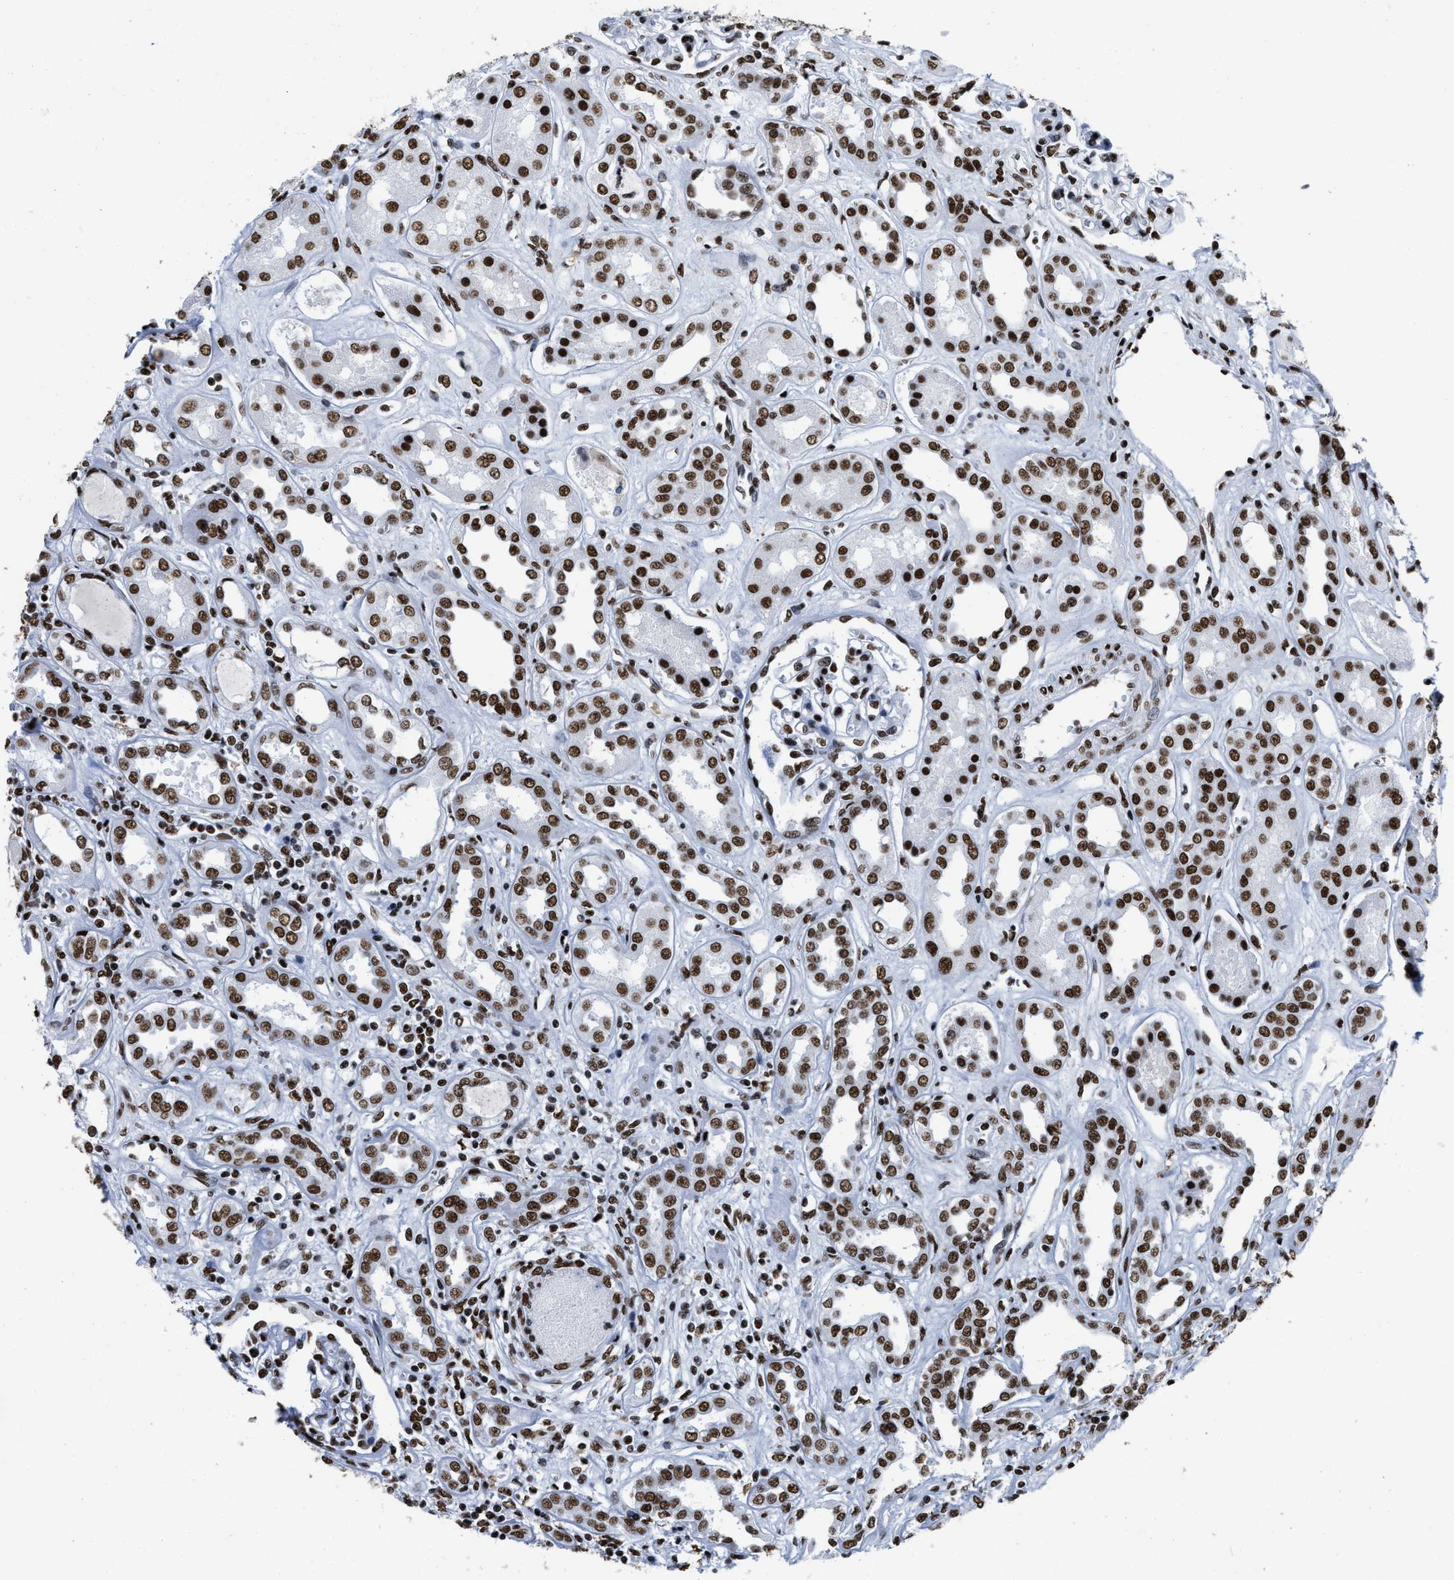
{"staining": {"intensity": "strong", "quantity": ">75%", "location": "nuclear"}, "tissue": "kidney", "cell_type": "Cells in glomeruli", "image_type": "normal", "snomed": [{"axis": "morphology", "description": "Normal tissue, NOS"}, {"axis": "topography", "description": "Kidney"}], "caption": "Immunohistochemical staining of unremarkable kidney shows >75% levels of strong nuclear protein staining in about >75% of cells in glomeruli.", "gene": "SMARCC2", "patient": {"sex": "male", "age": 59}}